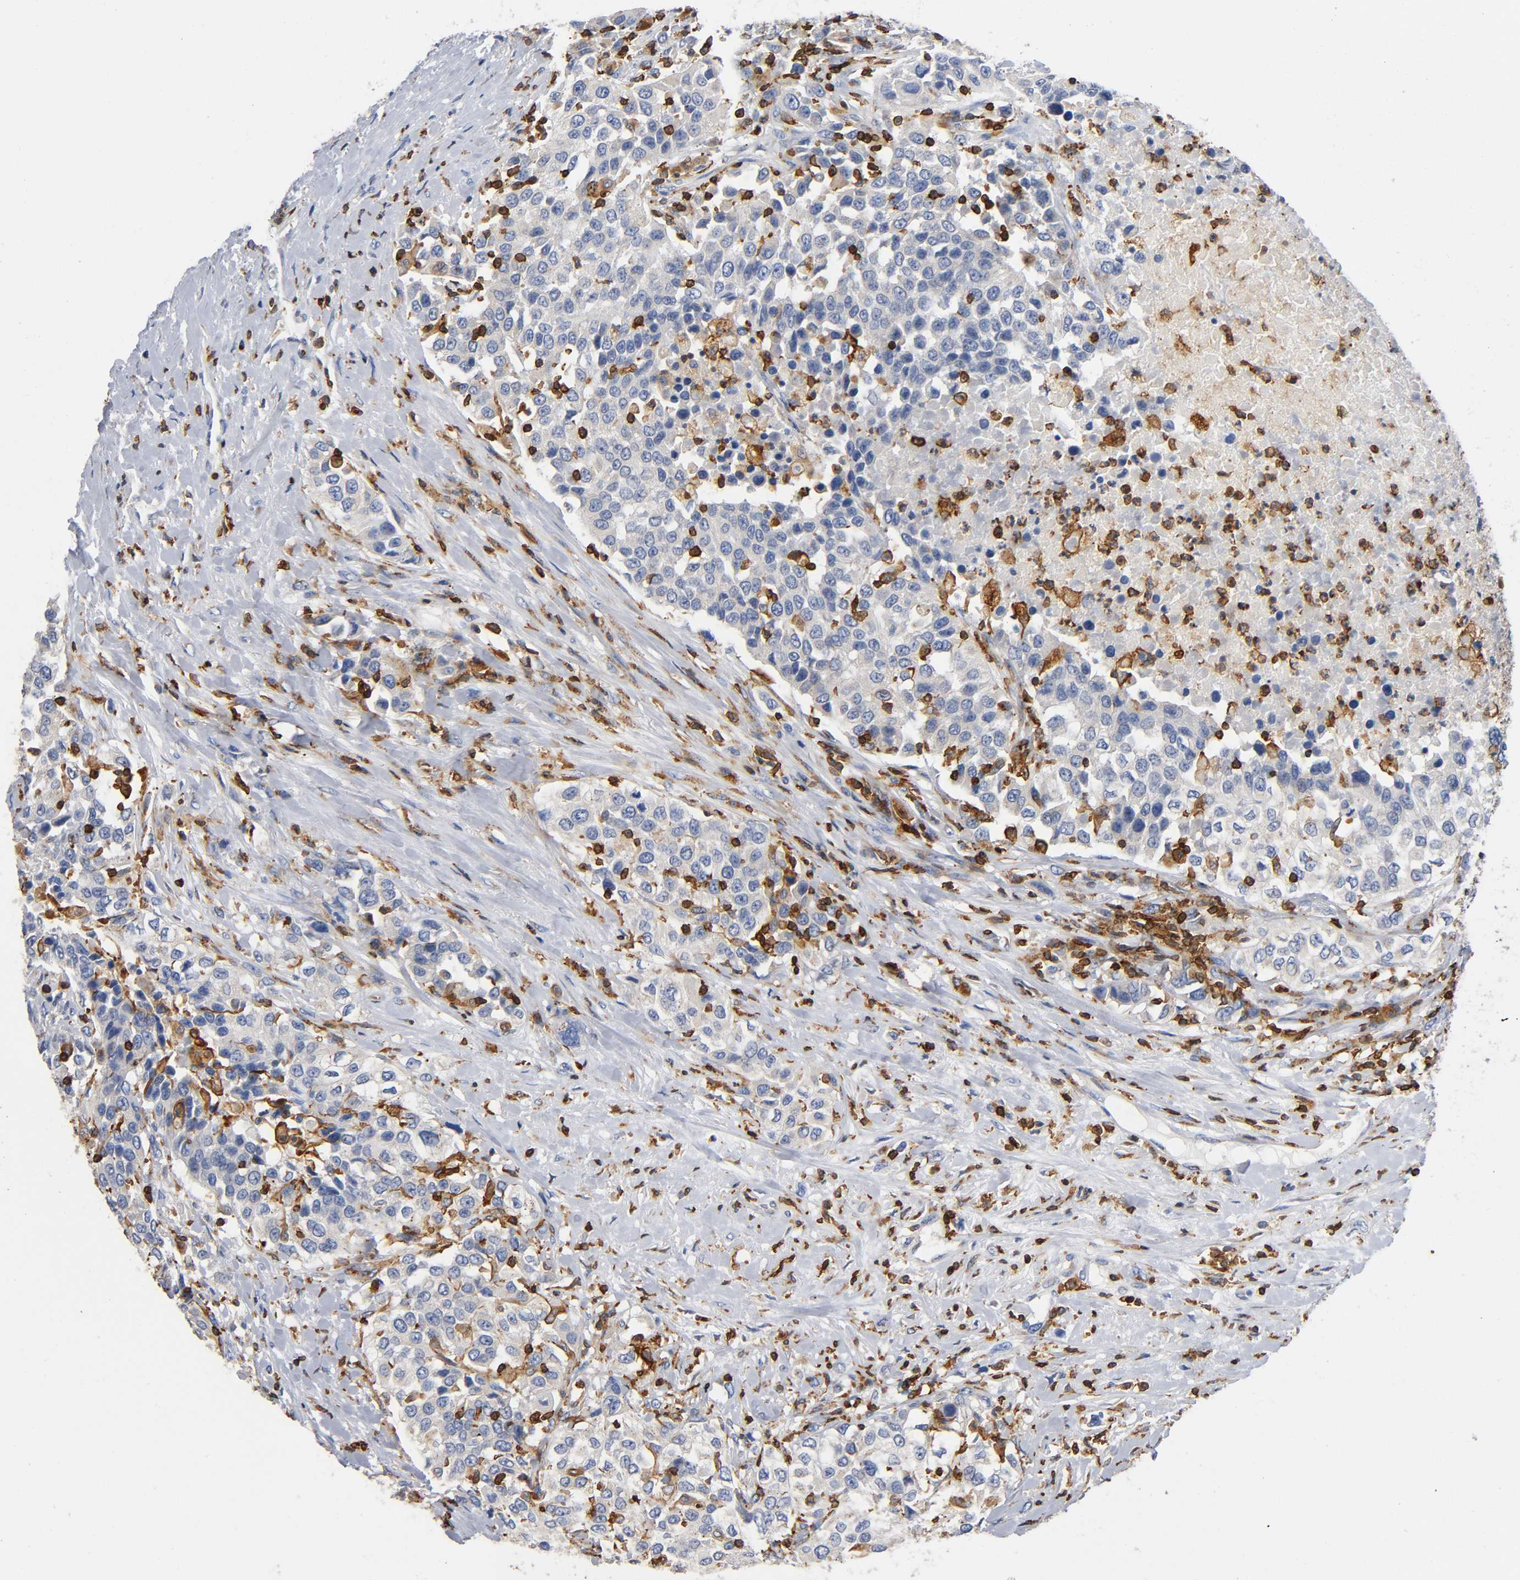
{"staining": {"intensity": "moderate", "quantity": "25%-75%", "location": "cytoplasmic/membranous"}, "tissue": "urothelial cancer", "cell_type": "Tumor cells", "image_type": "cancer", "snomed": [{"axis": "morphology", "description": "Urothelial carcinoma, High grade"}, {"axis": "topography", "description": "Urinary bladder"}], "caption": "An immunohistochemistry image of neoplastic tissue is shown. Protein staining in brown highlights moderate cytoplasmic/membranous positivity in high-grade urothelial carcinoma within tumor cells.", "gene": "CAPN10", "patient": {"sex": "female", "age": 80}}